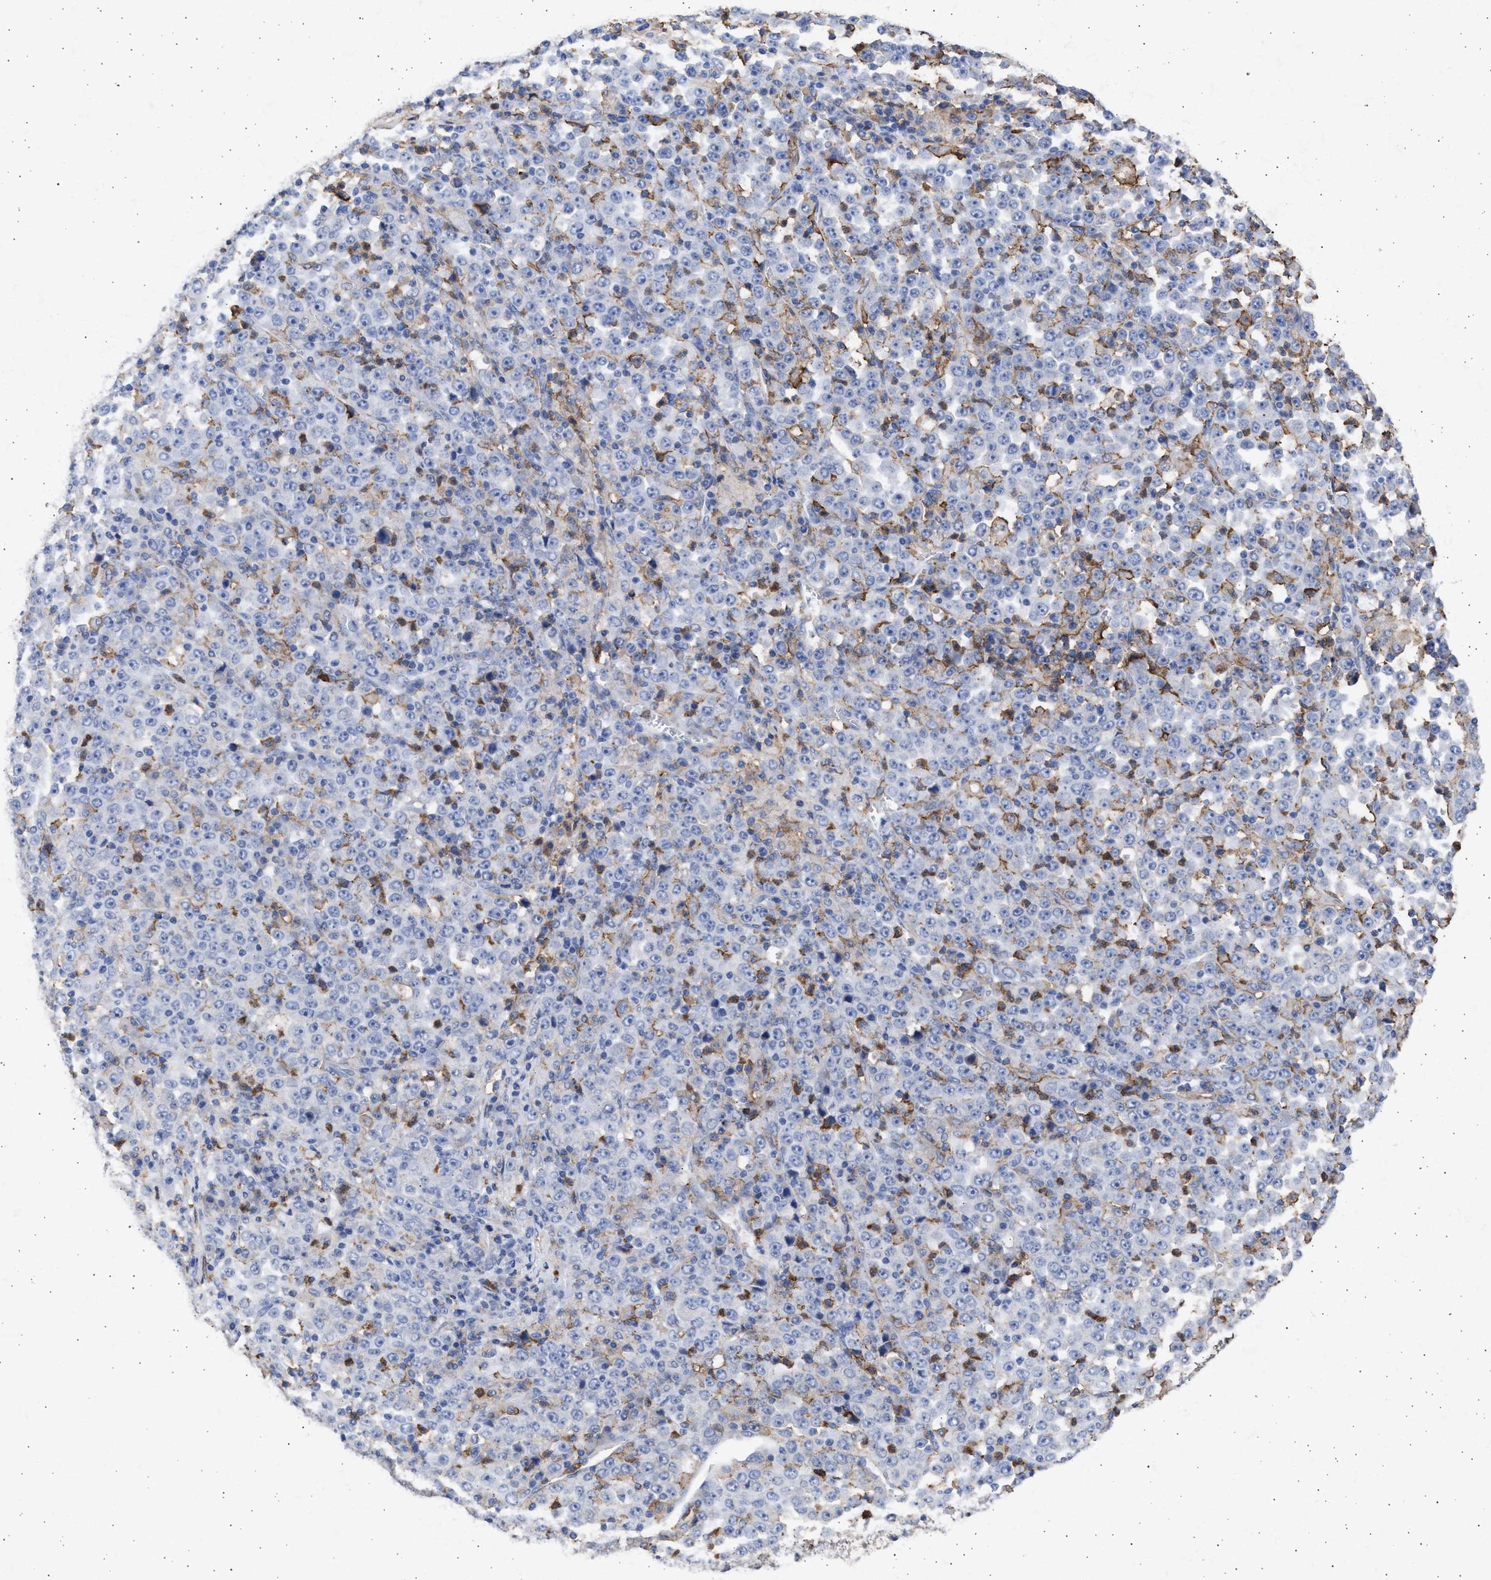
{"staining": {"intensity": "negative", "quantity": "none", "location": "none"}, "tissue": "stomach cancer", "cell_type": "Tumor cells", "image_type": "cancer", "snomed": [{"axis": "morphology", "description": "Normal tissue, NOS"}, {"axis": "morphology", "description": "Adenocarcinoma, NOS"}, {"axis": "topography", "description": "Stomach, upper"}, {"axis": "topography", "description": "Stomach"}], "caption": "Stomach adenocarcinoma was stained to show a protein in brown. There is no significant positivity in tumor cells.", "gene": "FCER1A", "patient": {"sex": "male", "age": 59}}